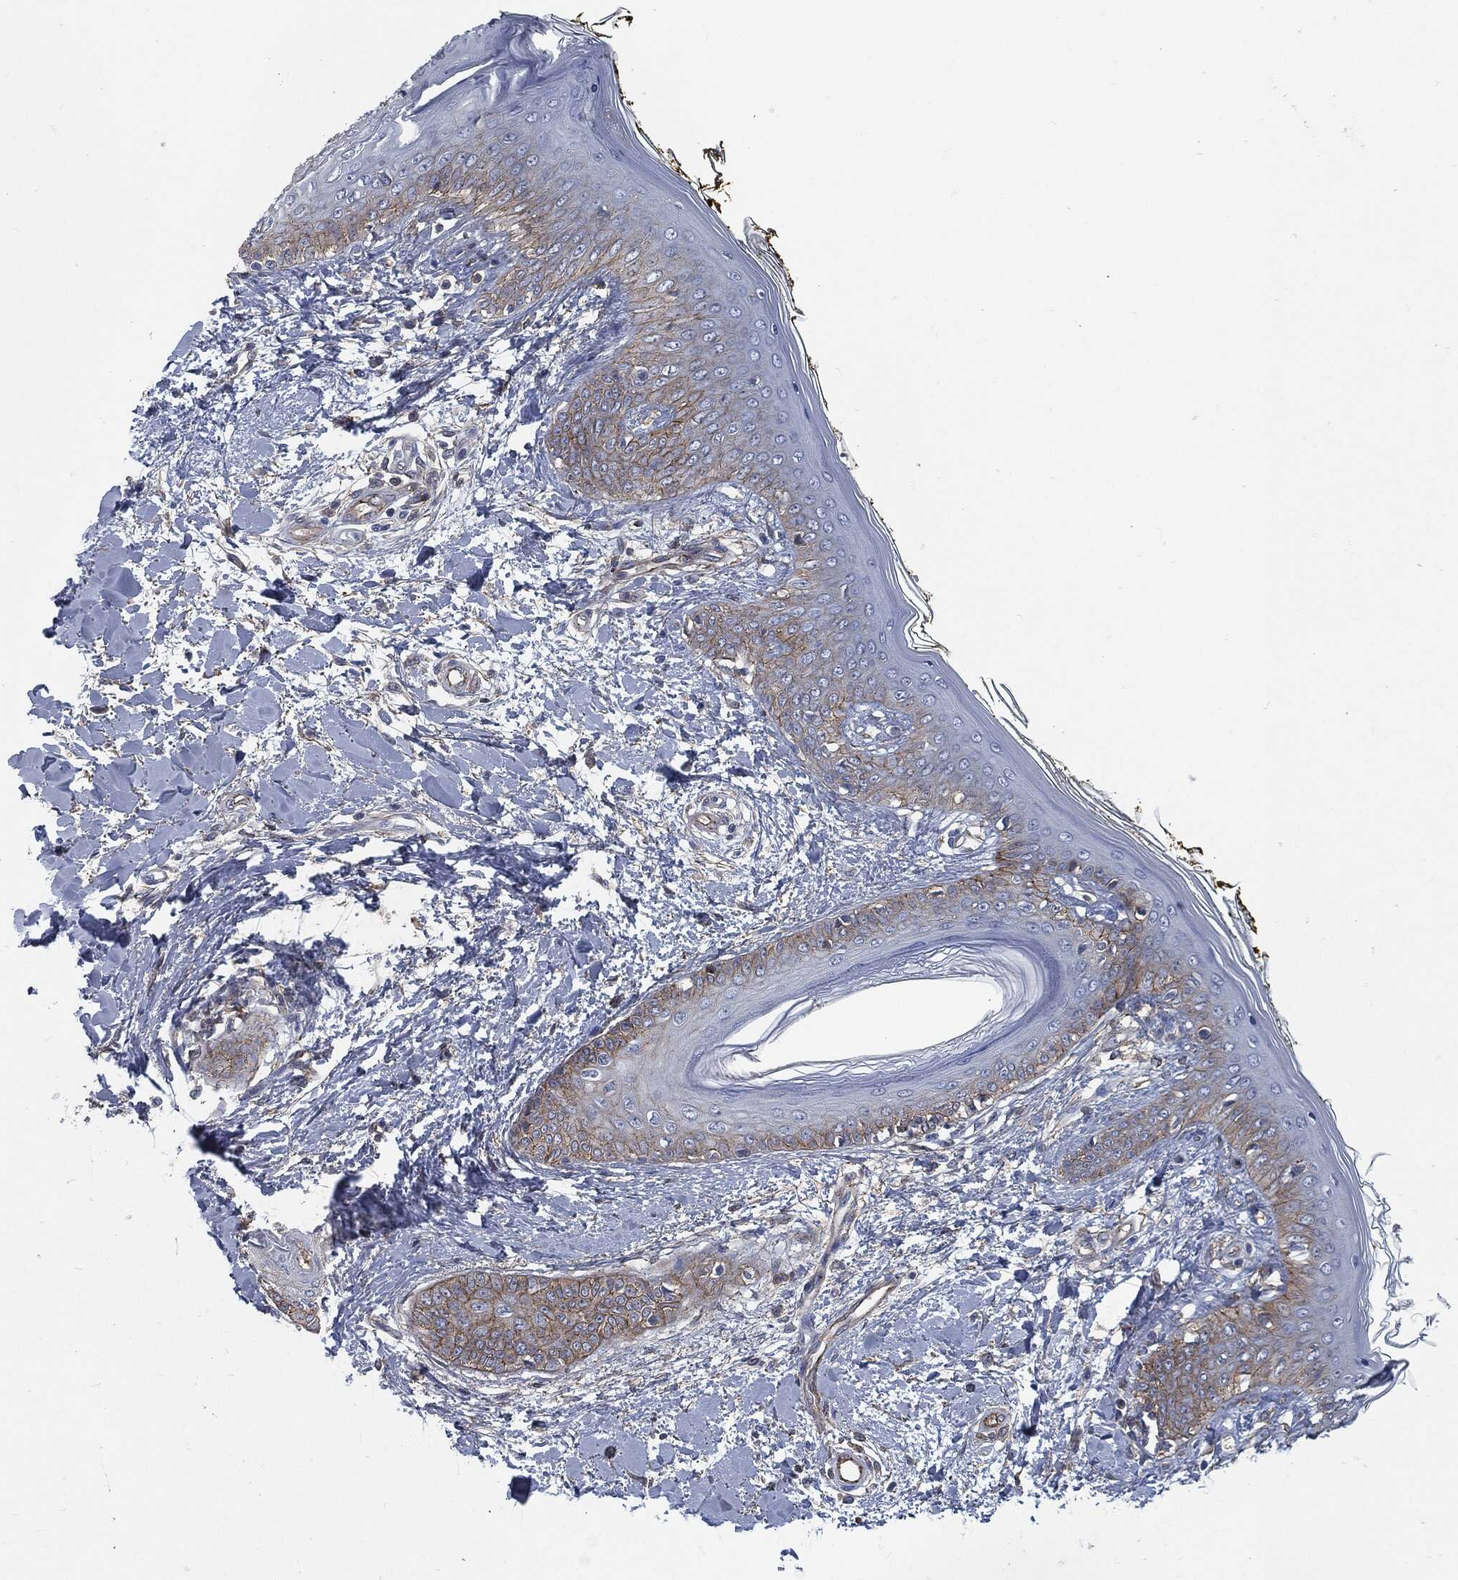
{"staining": {"intensity": "negative", "quantity": "none", "location": "none"}, "tissue": "skin", "cell_type": "Fibroblasts", "image_type": "normal", "snomed": [{"axis": "morphology", "description": "Normal tissue, NOS"}, {"axis": "morphology", "description": "Malignant melanoma, NOS"}, {"axis": "topography", "description": "Skin"}], "caption": "Fibroblasts are negative for brown protein staining in normal skin. (DAB immunohistochemistry (IHC), high magnification).", "gene": "SVIL", "patient": {"sex": "female", "age": 34}}